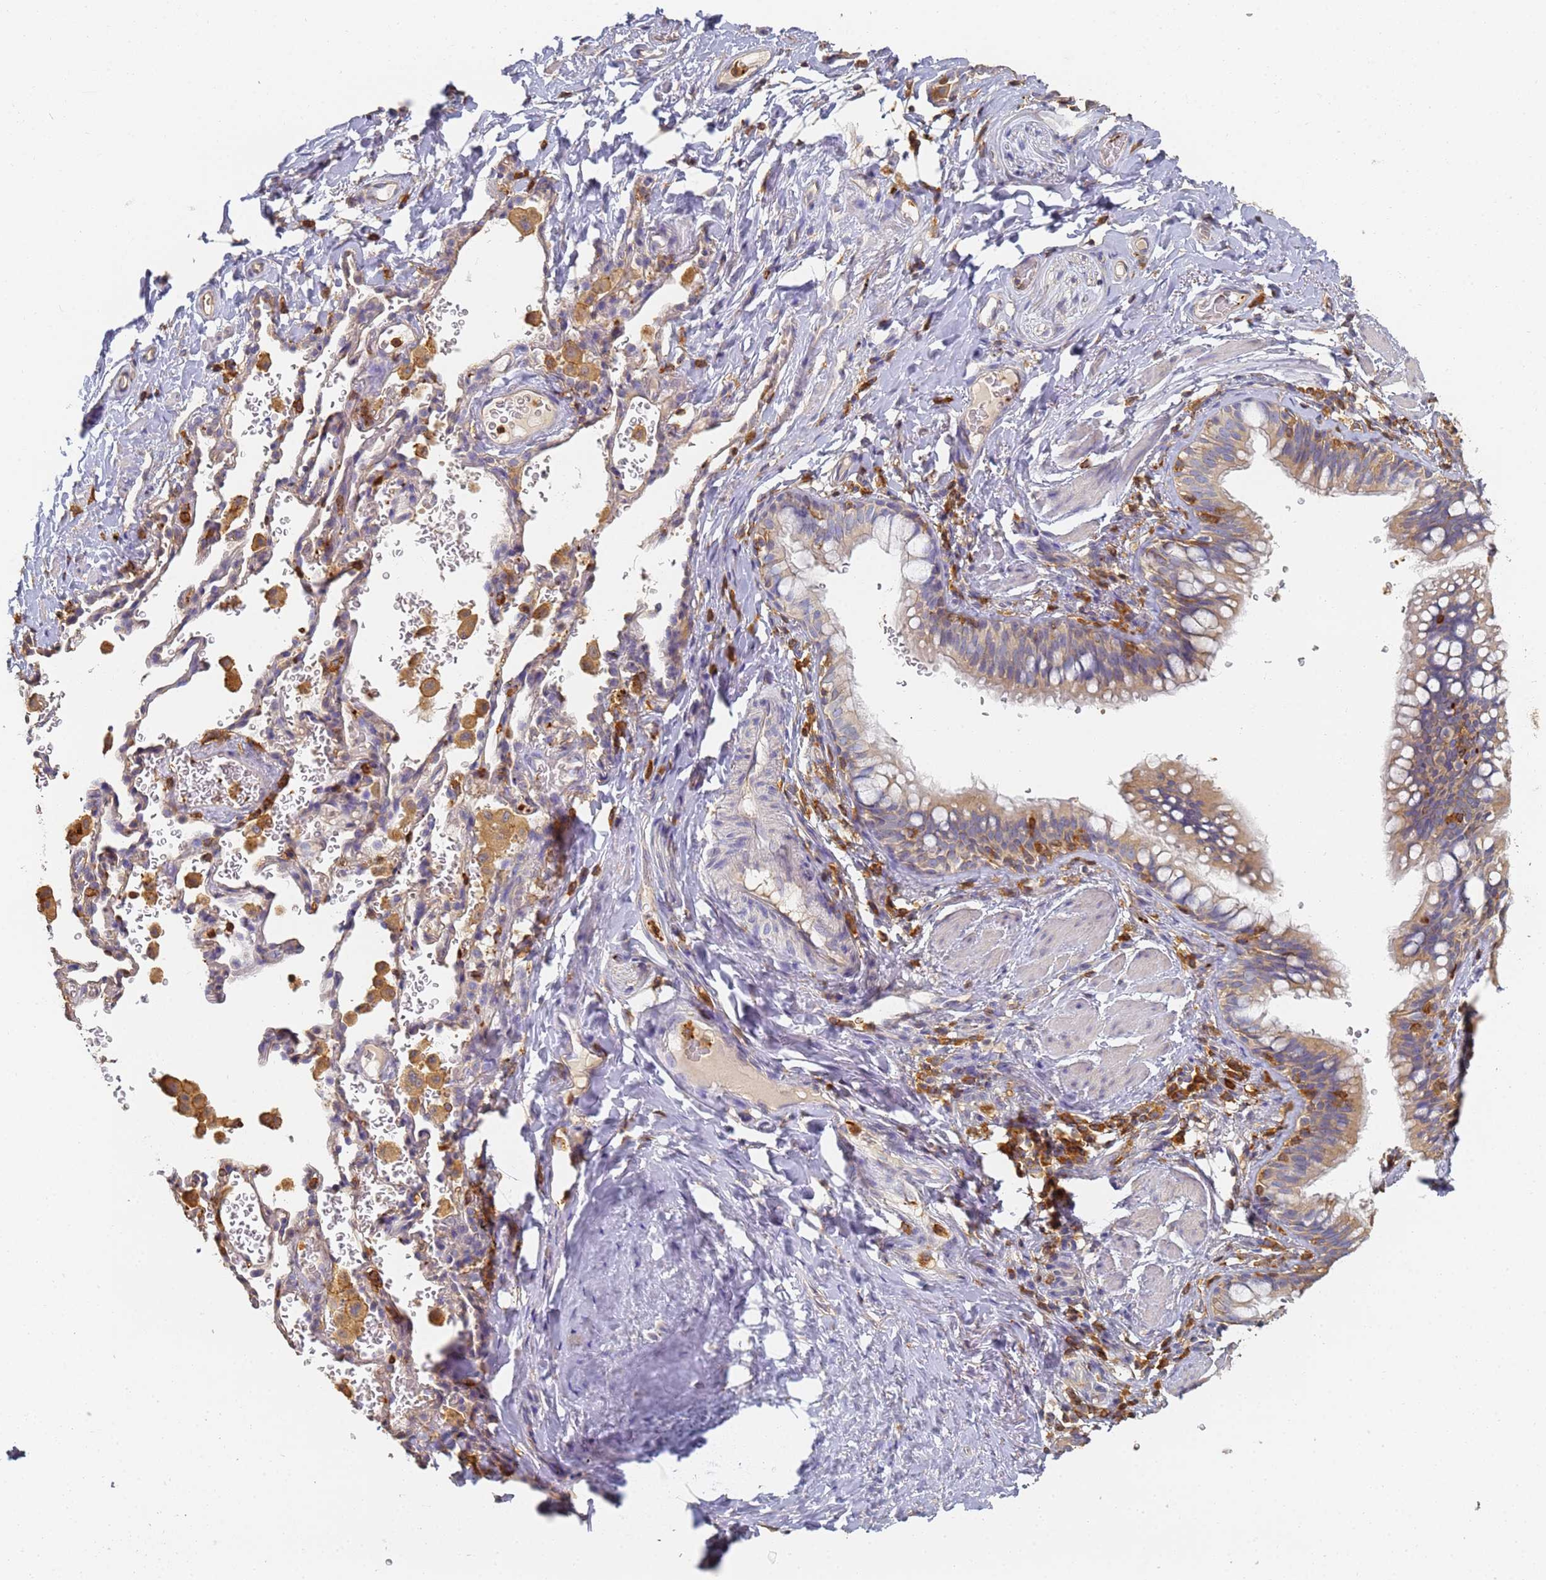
{"staining": {"intensity": "weak", "quantity": ">75%", "location": "cytoplasmic/membranous"}, "tissue": "bronchus", "cell_type": "Respiratory epithelial cells", "image_type": "normal", "snomed": [{"axis": "morphology", "description": "Normal tissue, NOS"}, {"axis": "topography", "description": "Cartilage tissue"}, {"axis": "topography", "description": "Bronchus"}], "caption": "The photomicrograph reveals staining of unremarkable bronchus, revealing weak cytoplasmic/membranous protein expression (brown color) within respiratory epithelial cells. (IHC, brightfield microscopy, high magnification).", "gene": "BIN2", "patient": {"sex": "female", "age": 36}}